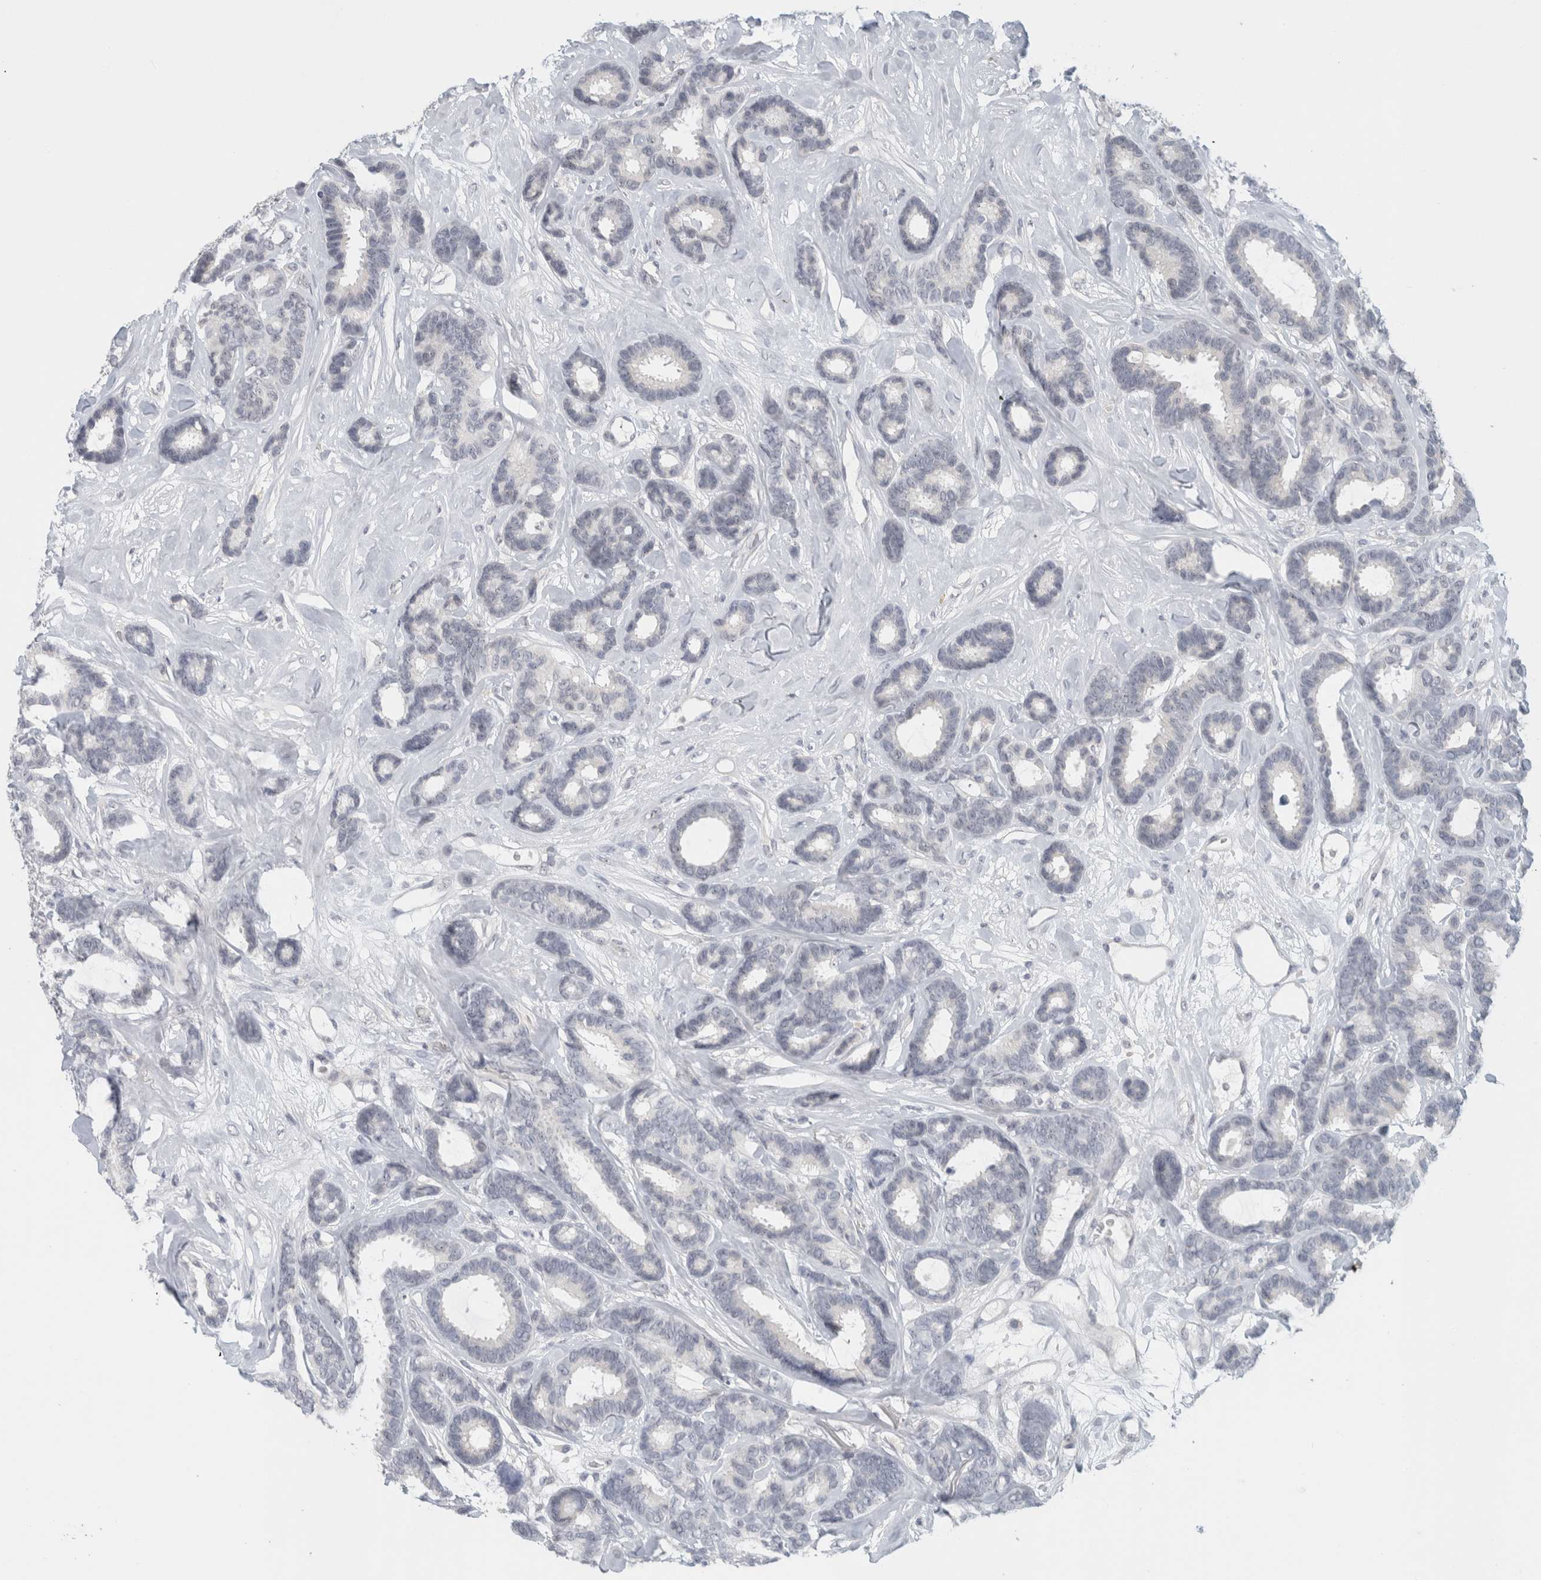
{"staining": {"intensity": "negative", "quantity": "none", "location": "none"}, "tissue": "breast cancer", "cell_type": "Tumor cells", "image_type": "cancer", "snomed": [{"axis": "morphology", "description": "Duct carcinoma"}, {"axis": "topography", "description": "Breast"}], "caption": "There is no significant expression in tumor cells of breast cancer (infiltrating ductal carcinoma).", "gene": "FMR1NB", "patient": {"sex": "female", "age": 87}}